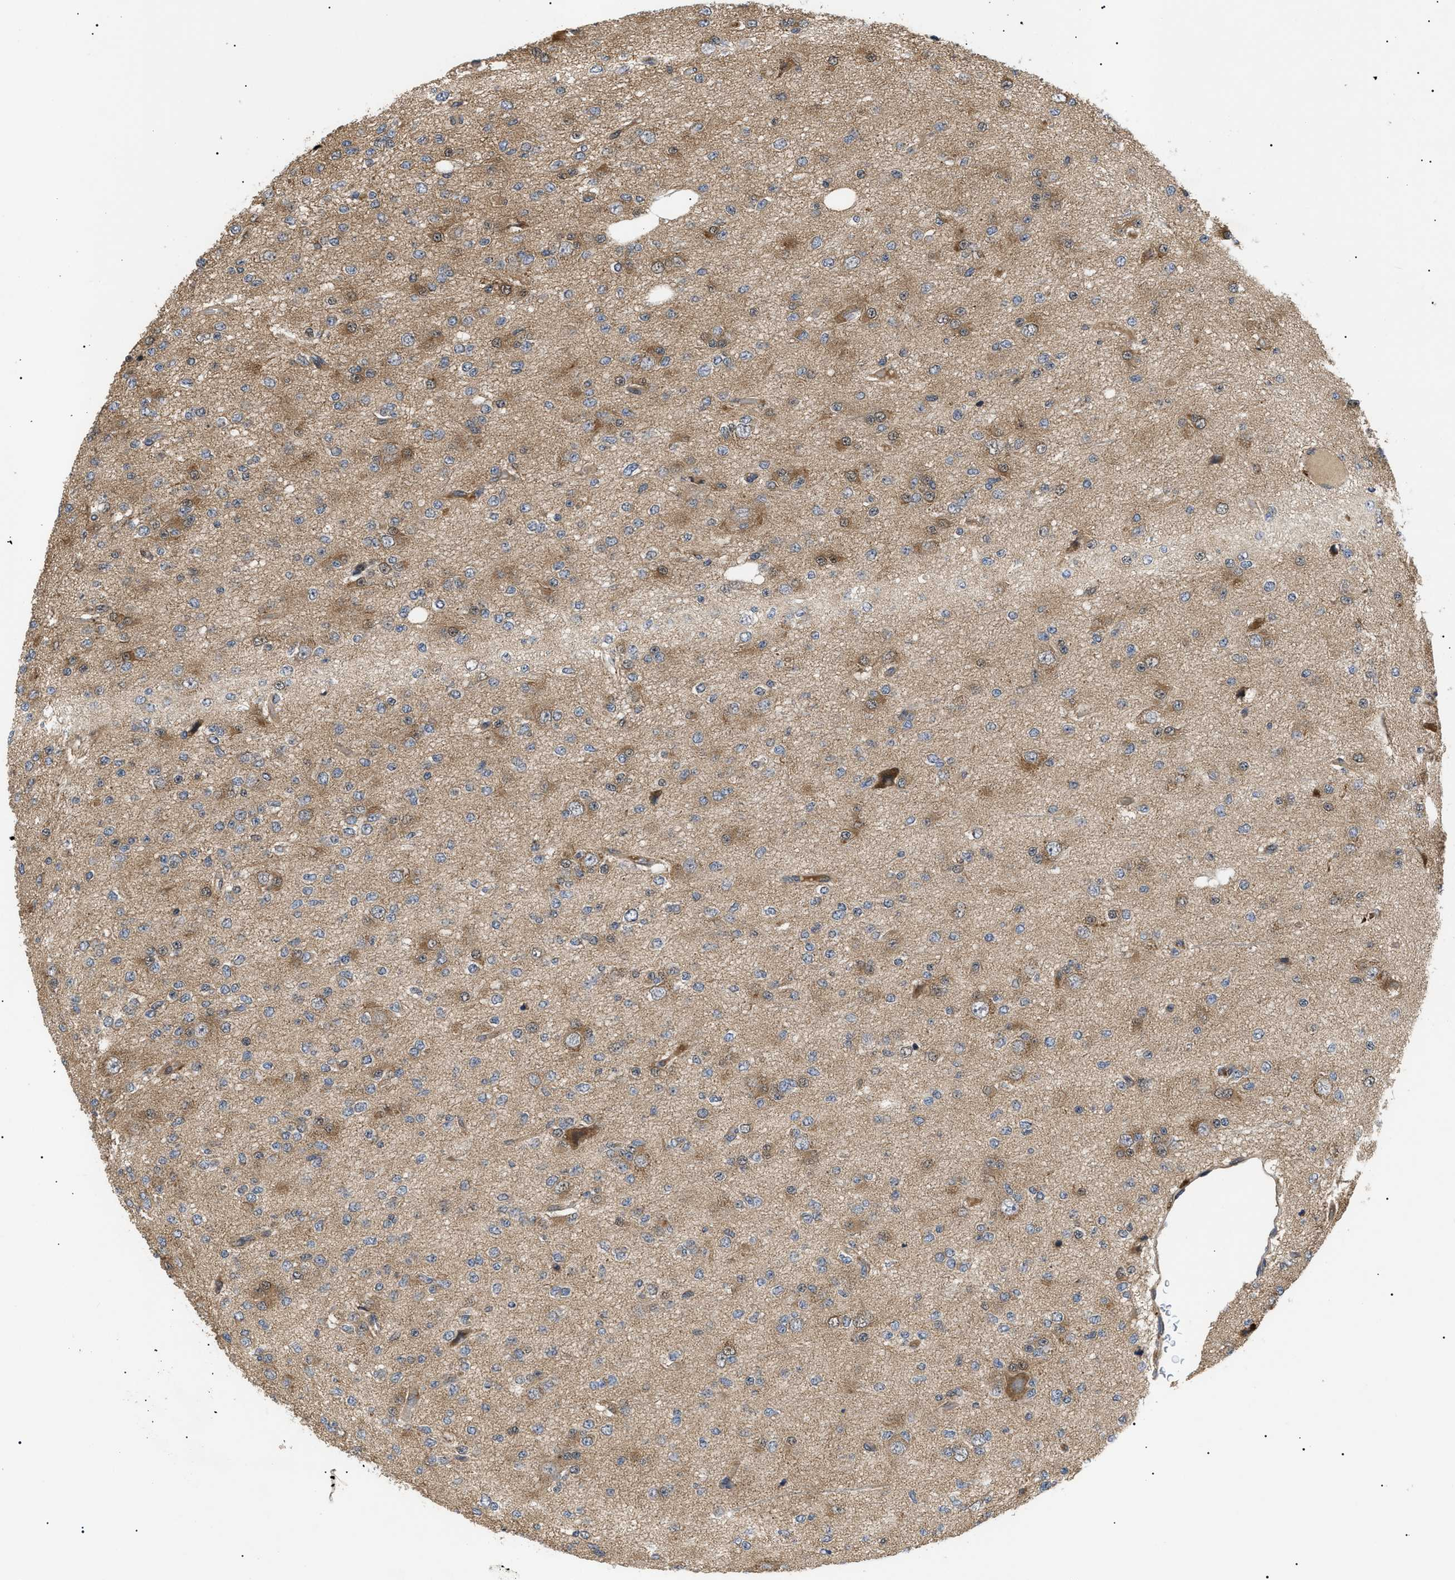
{"staining": {"intensity": "moderate", "quantity": ">75%", "location": "cytoplasmic/membranous,nuclear"}, "tissue": "glioma", "cell_type": "Tumor cells", "image_type": "cancer", "snomed": [{"axis": "morphology", "description": "Glioma, malignant, Low grade"}, {"axis": "topography", "description": "Brain"}], "caption": "Immunohistochemical staining of glioma exhibits moderate cytoplasmic/membranous and nuclear protein staining in about >75% of tumor cells.", "gene": "ASTL", "patient": {"sex": "male", "age": 38}}